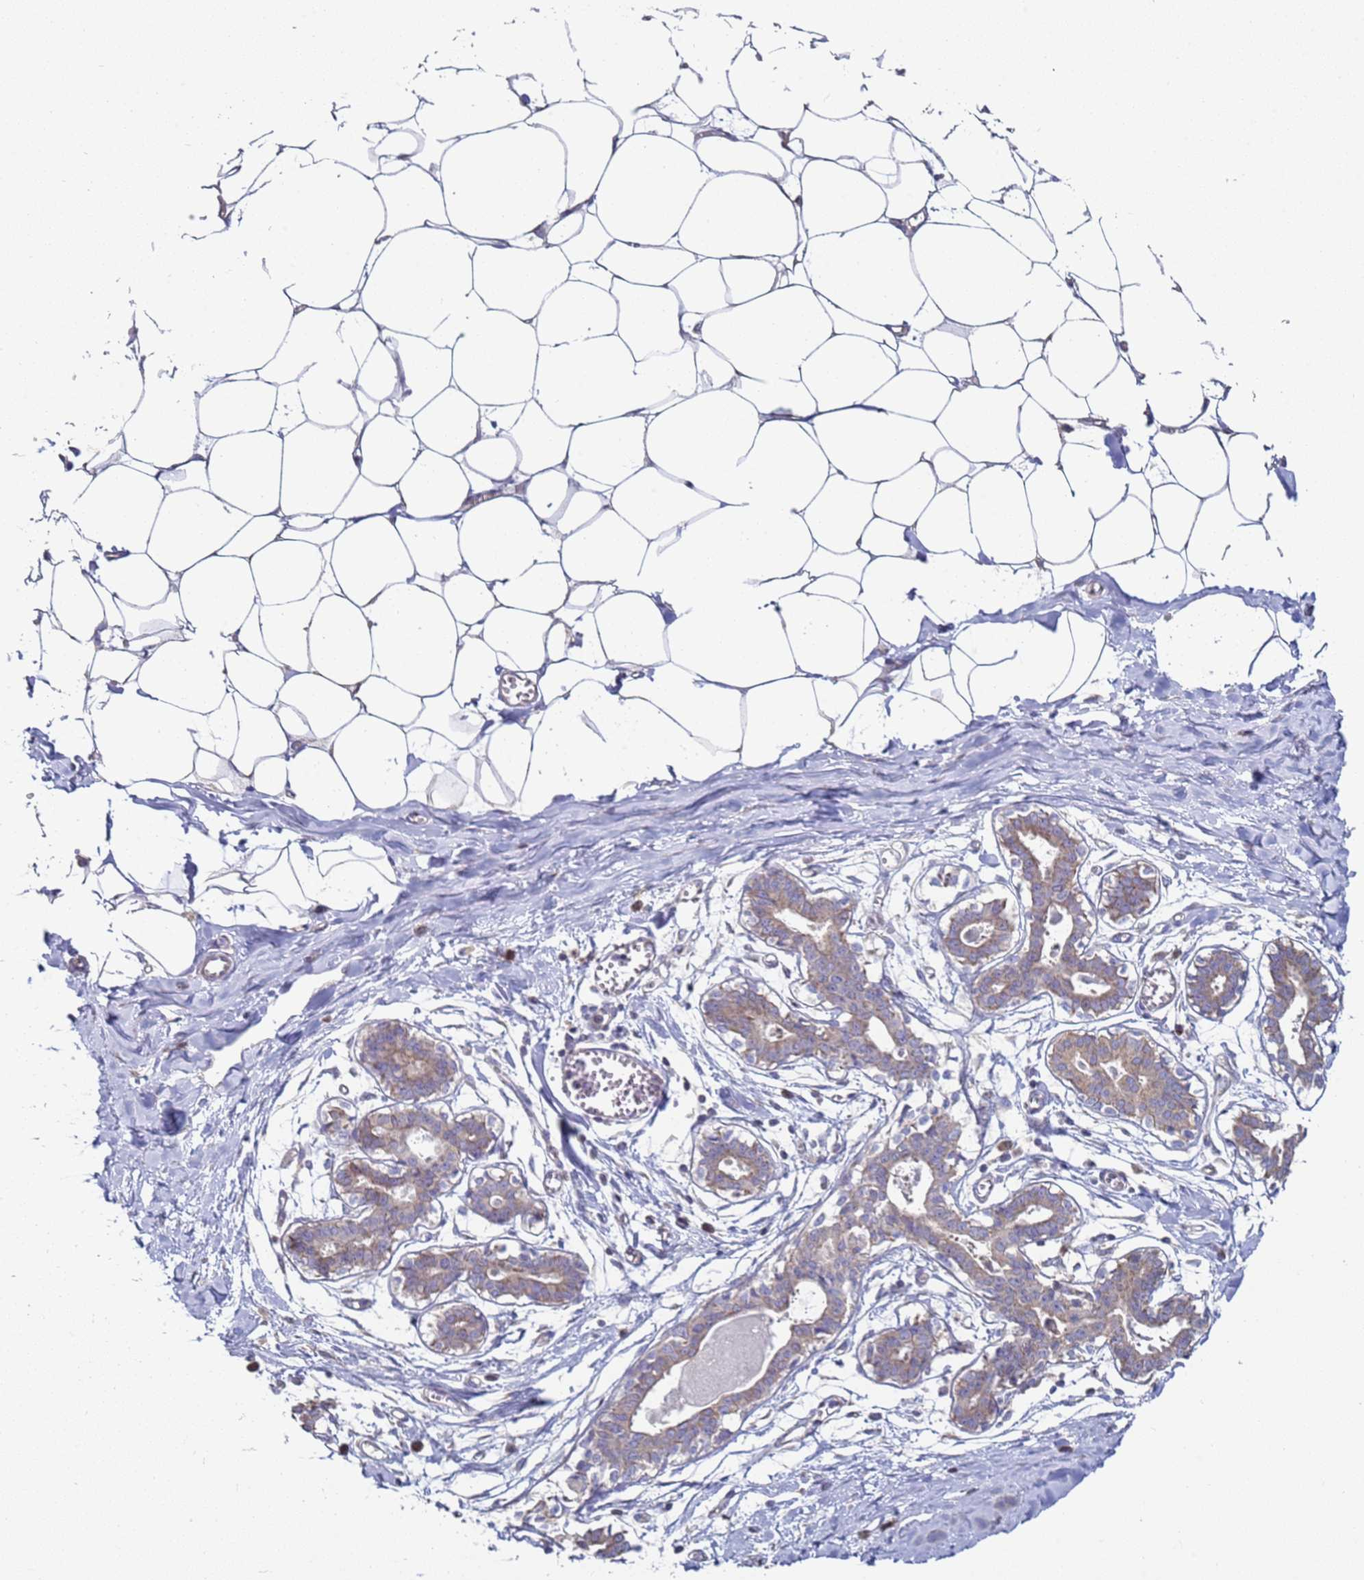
{"staining": {"intensity": "negative", "quantity": "none", "location": "none"}, "tissue": "breast", "cell_type": "Adipocytes", "image_type": "normal", "snomed": [{"axis": "morphology", "description": "Normal tissue, NOS"}, {"axis": "topography", "description": "Breast"}], "caption": "IHC of normal breast demonstrates no staining in adipocytes.", "gene": "DIP2B", "patient": {"sex": "female", "age": 27}}